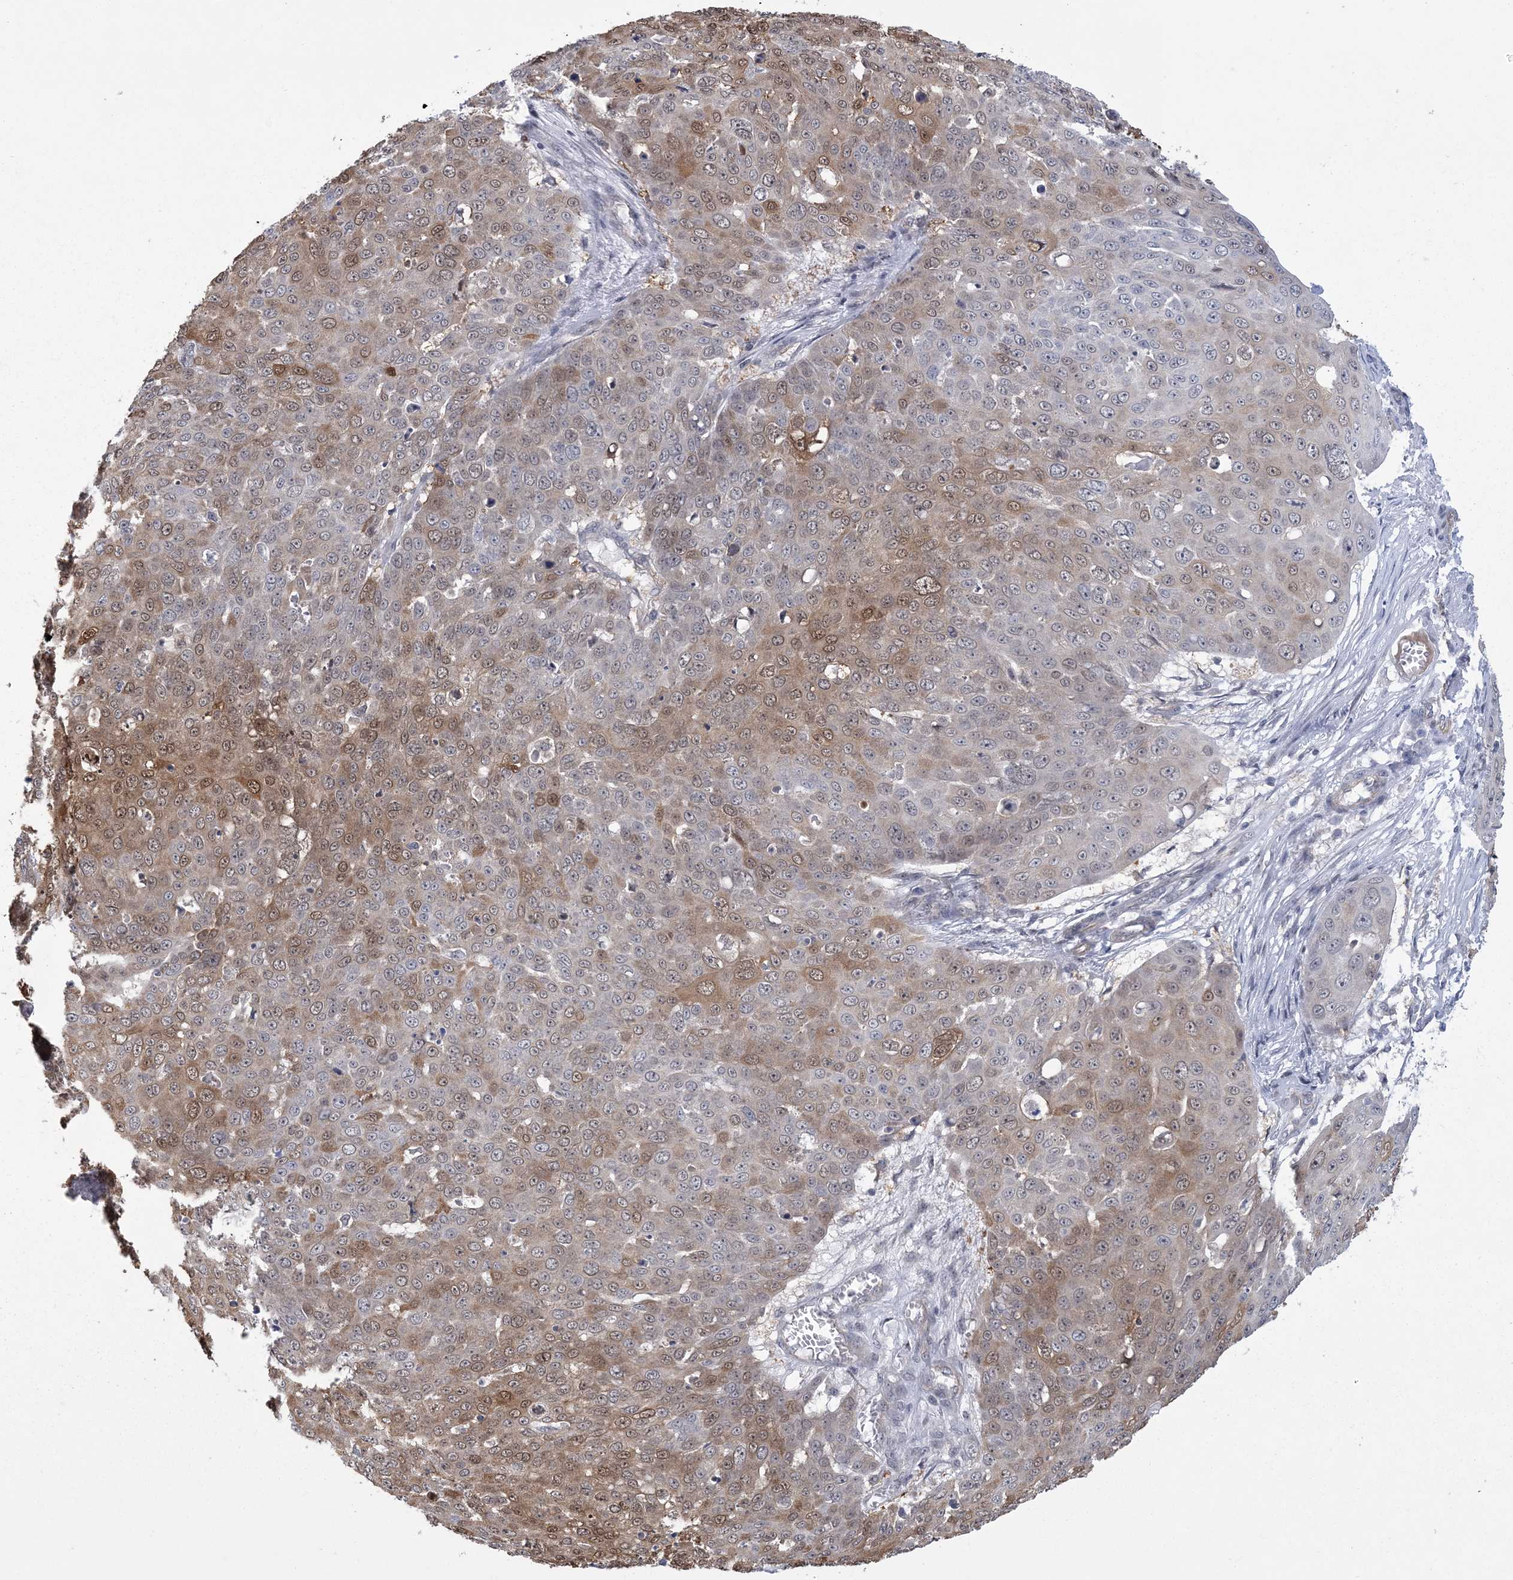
{"staining": {"intensity": "moderate", "quantity": "25%-75%", "location": "cytoplasmic/membranous,nuclear"}, "tissue": "skin cancer", "cell_type": "Tumor cells", "image_type": "cancer", "snomed": [{"axis": "morphology", "description": "Squamous cell carcinoma, NOS"}, {"axis": "topography", "description": "Skin"}], "caption": "Protein expression by immunohistochemistry displays moderate cytoplasmic/membranous and nuclear positivity in approximately 25%-75% of tumor cells in skin cancer.", "gene": "HOMEZ", "patient": {"sex": "male", "age": 71}}